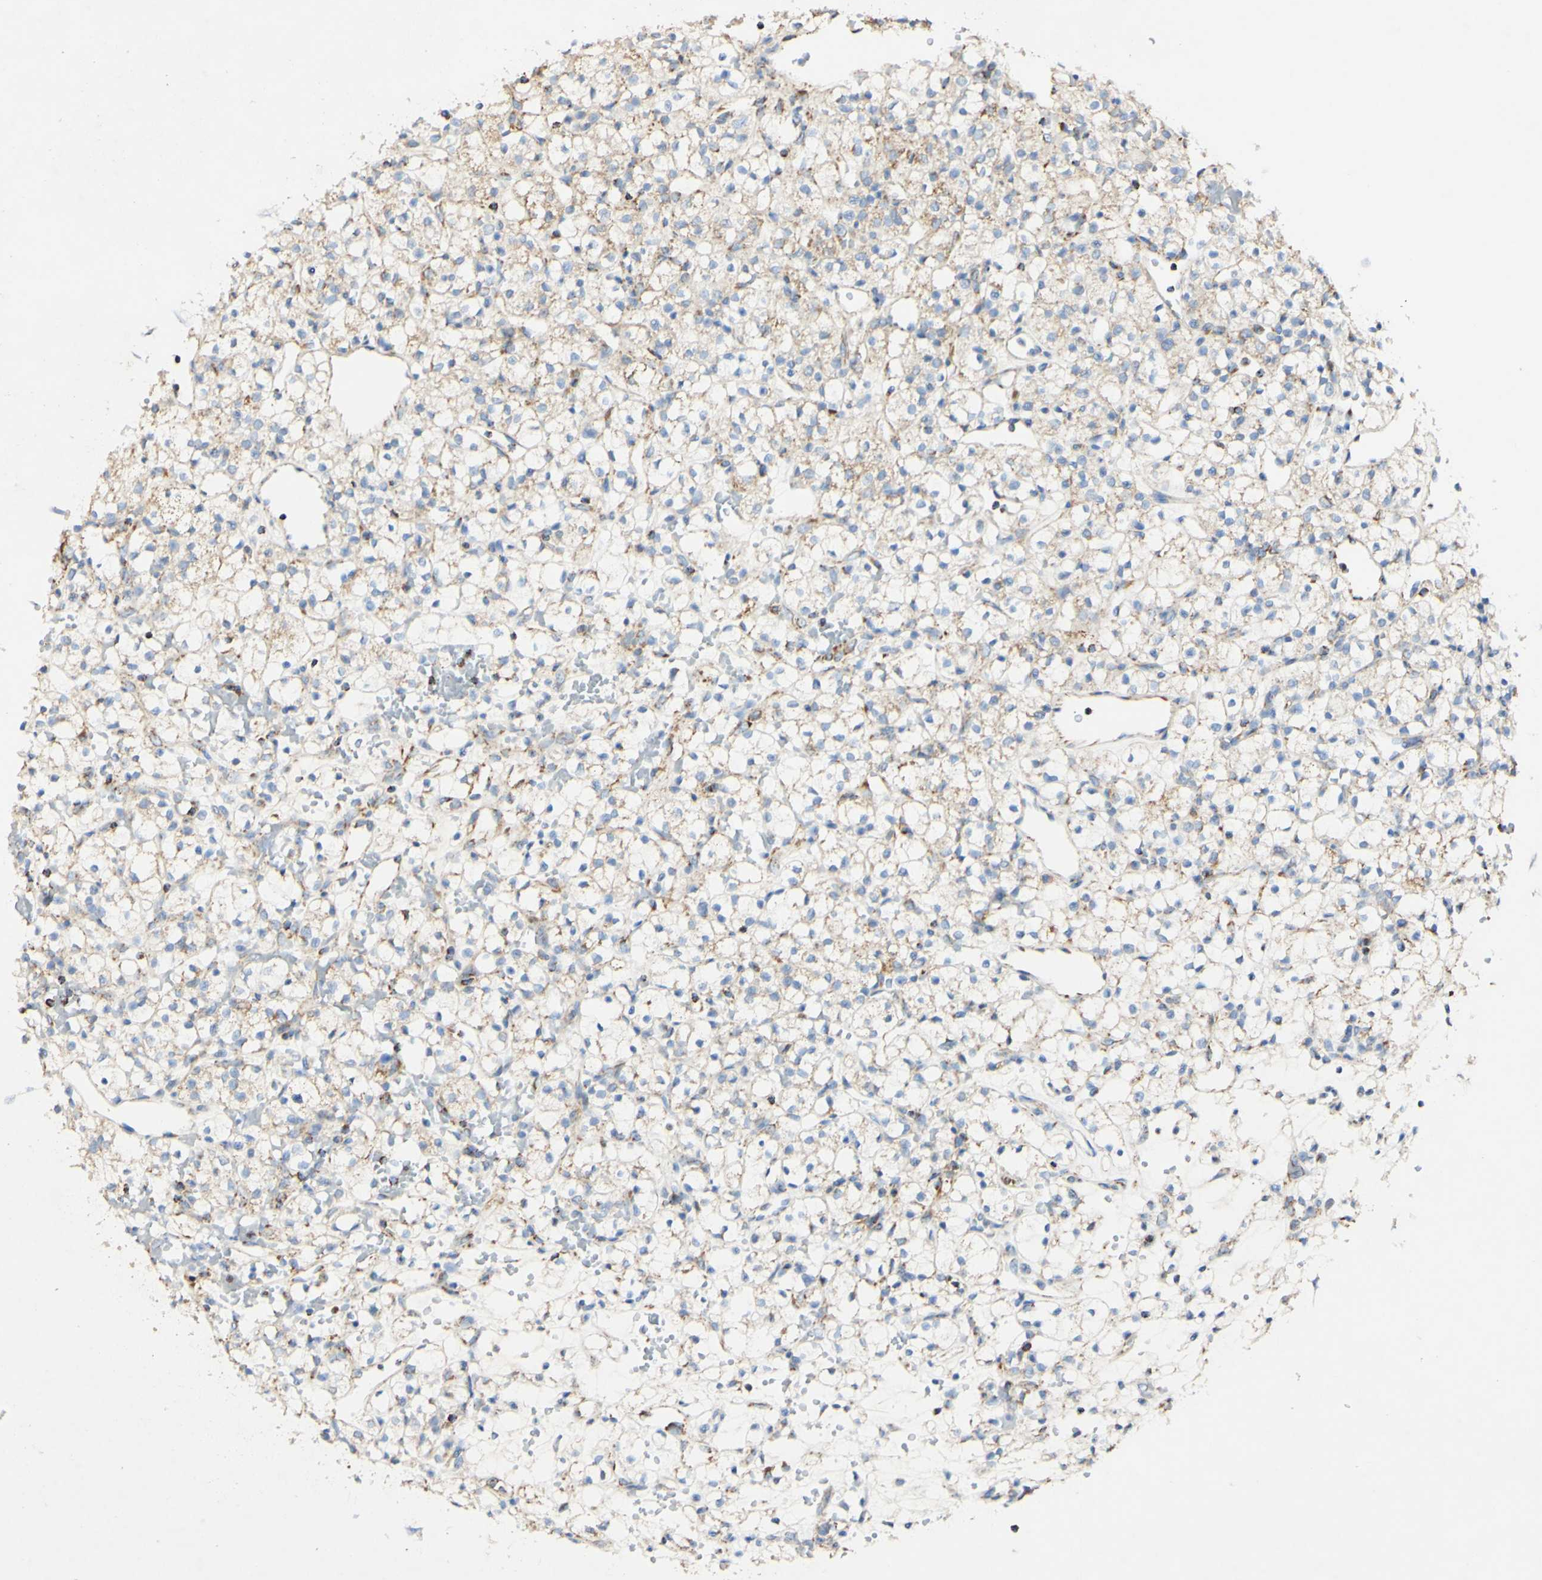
{"staining": {"intensity": "negative", "quantity": "none", "location": "none"}, "tissue": "renal cancer", "cell_type": "Tumor cells", "image_type": "cancer", "snomed": [{"axis": "morphology", "description": "Adenocarcinoma, NOS"}, {"axis": "topography", "description": "Kidney"}], "caption": "This is a micrograph of IHC staining of renal cancer, which shows no expression in tumor cells.", "gene": "OXCT1", "patient": {"sex": "female", "age": 60}}